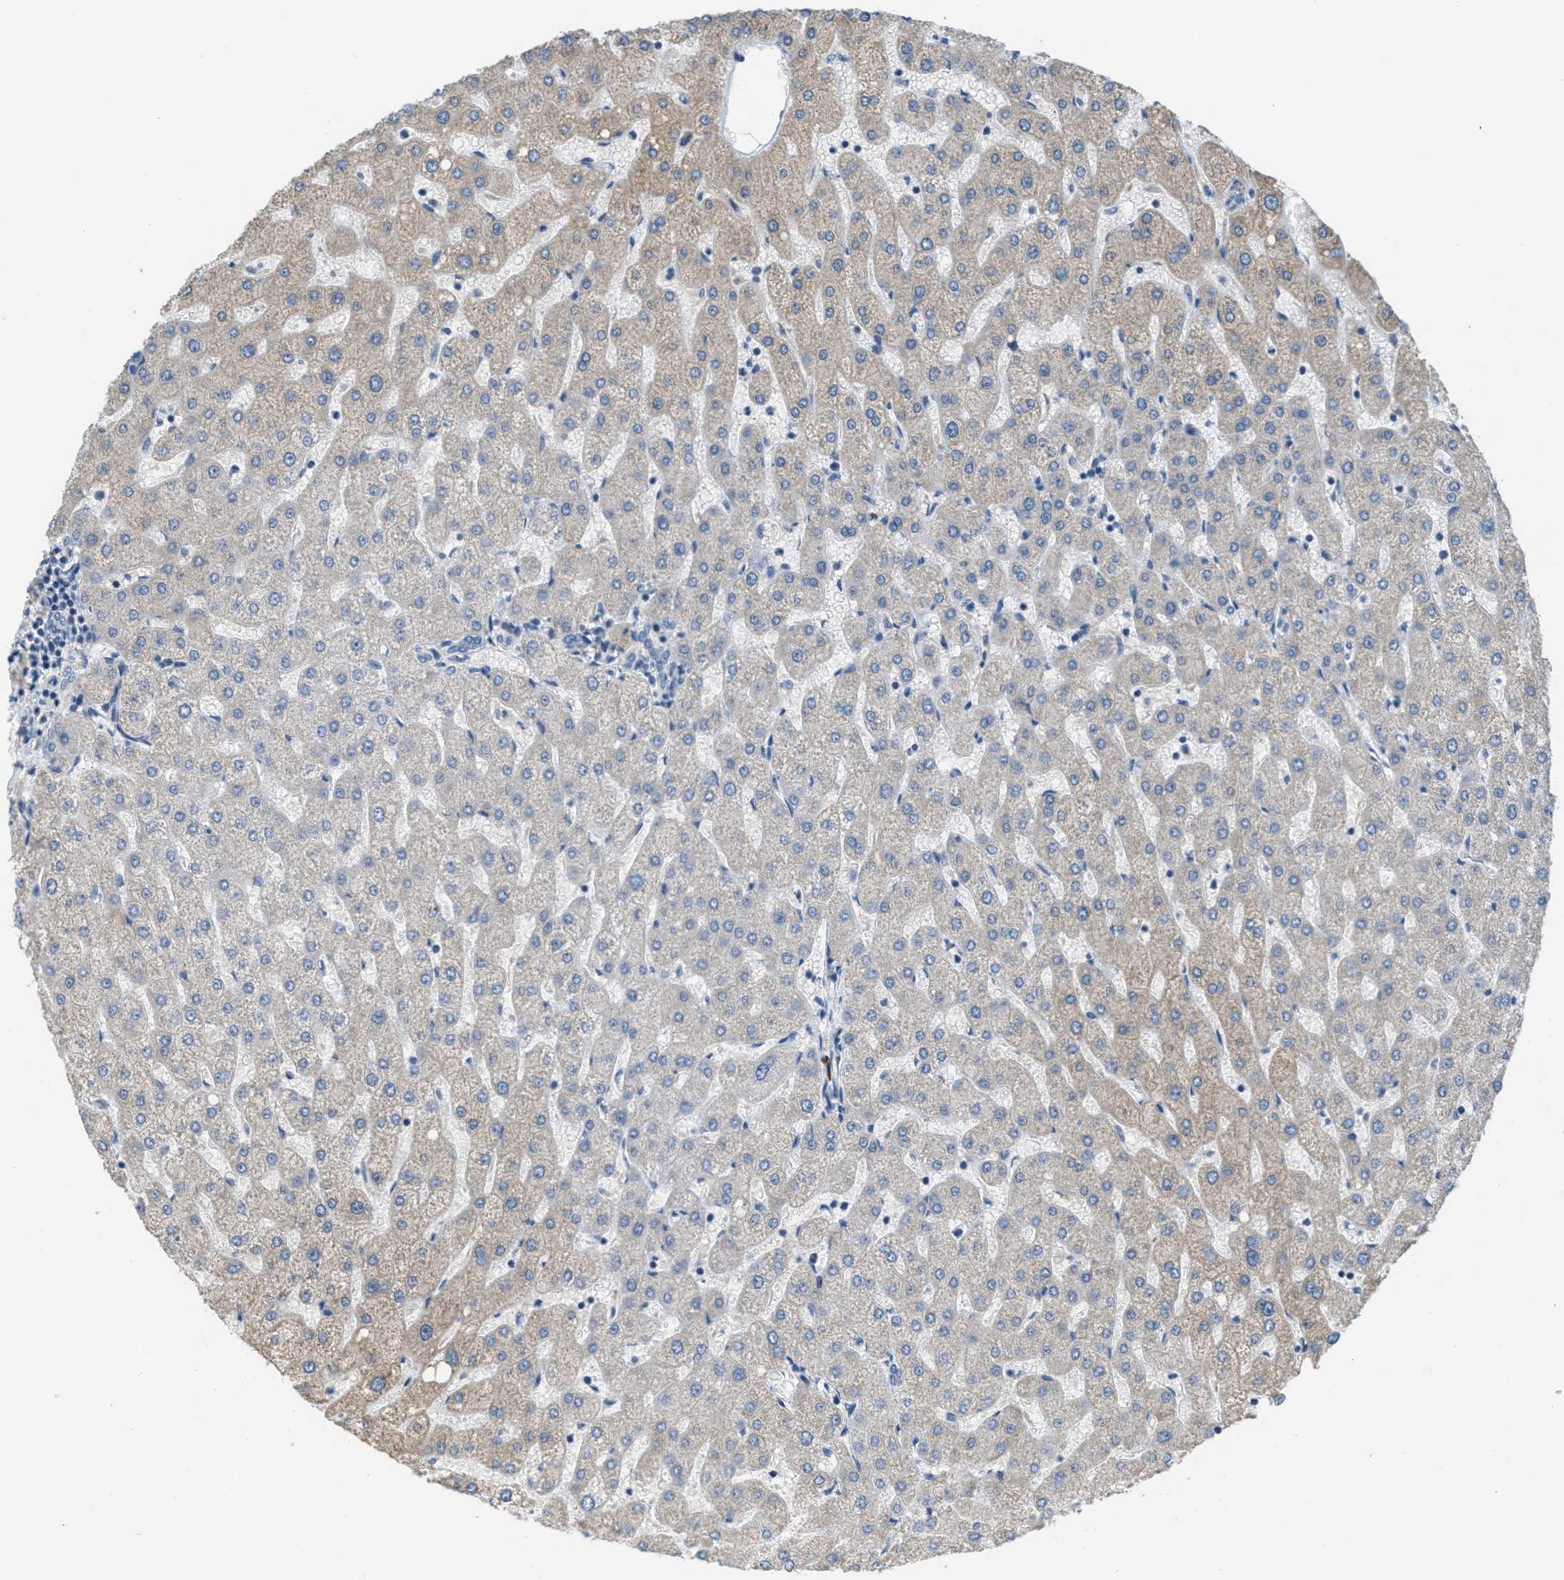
{"staining": {"intensity": "negative", "quantity": "none", "location": "none"}, "tissue": "liver", "cell_type": "Cholangiocytes", "image_type": "normal", "snomed": [{"axis": "morphology", "description": "Normal tissue, NOS"}, {"axis": "topography", "description": "Liver"}], "caption": "Immunohistochemical staining of normal liver reveals no significant positivity in cholangiocytes. (Brightfield microscopy of DAB (3,3'-diaminobenzidine) immunohistochemistry (IHC) at high magnification).", "gene": "NAT1", "patient": {"sex": "male", "age": 67}}